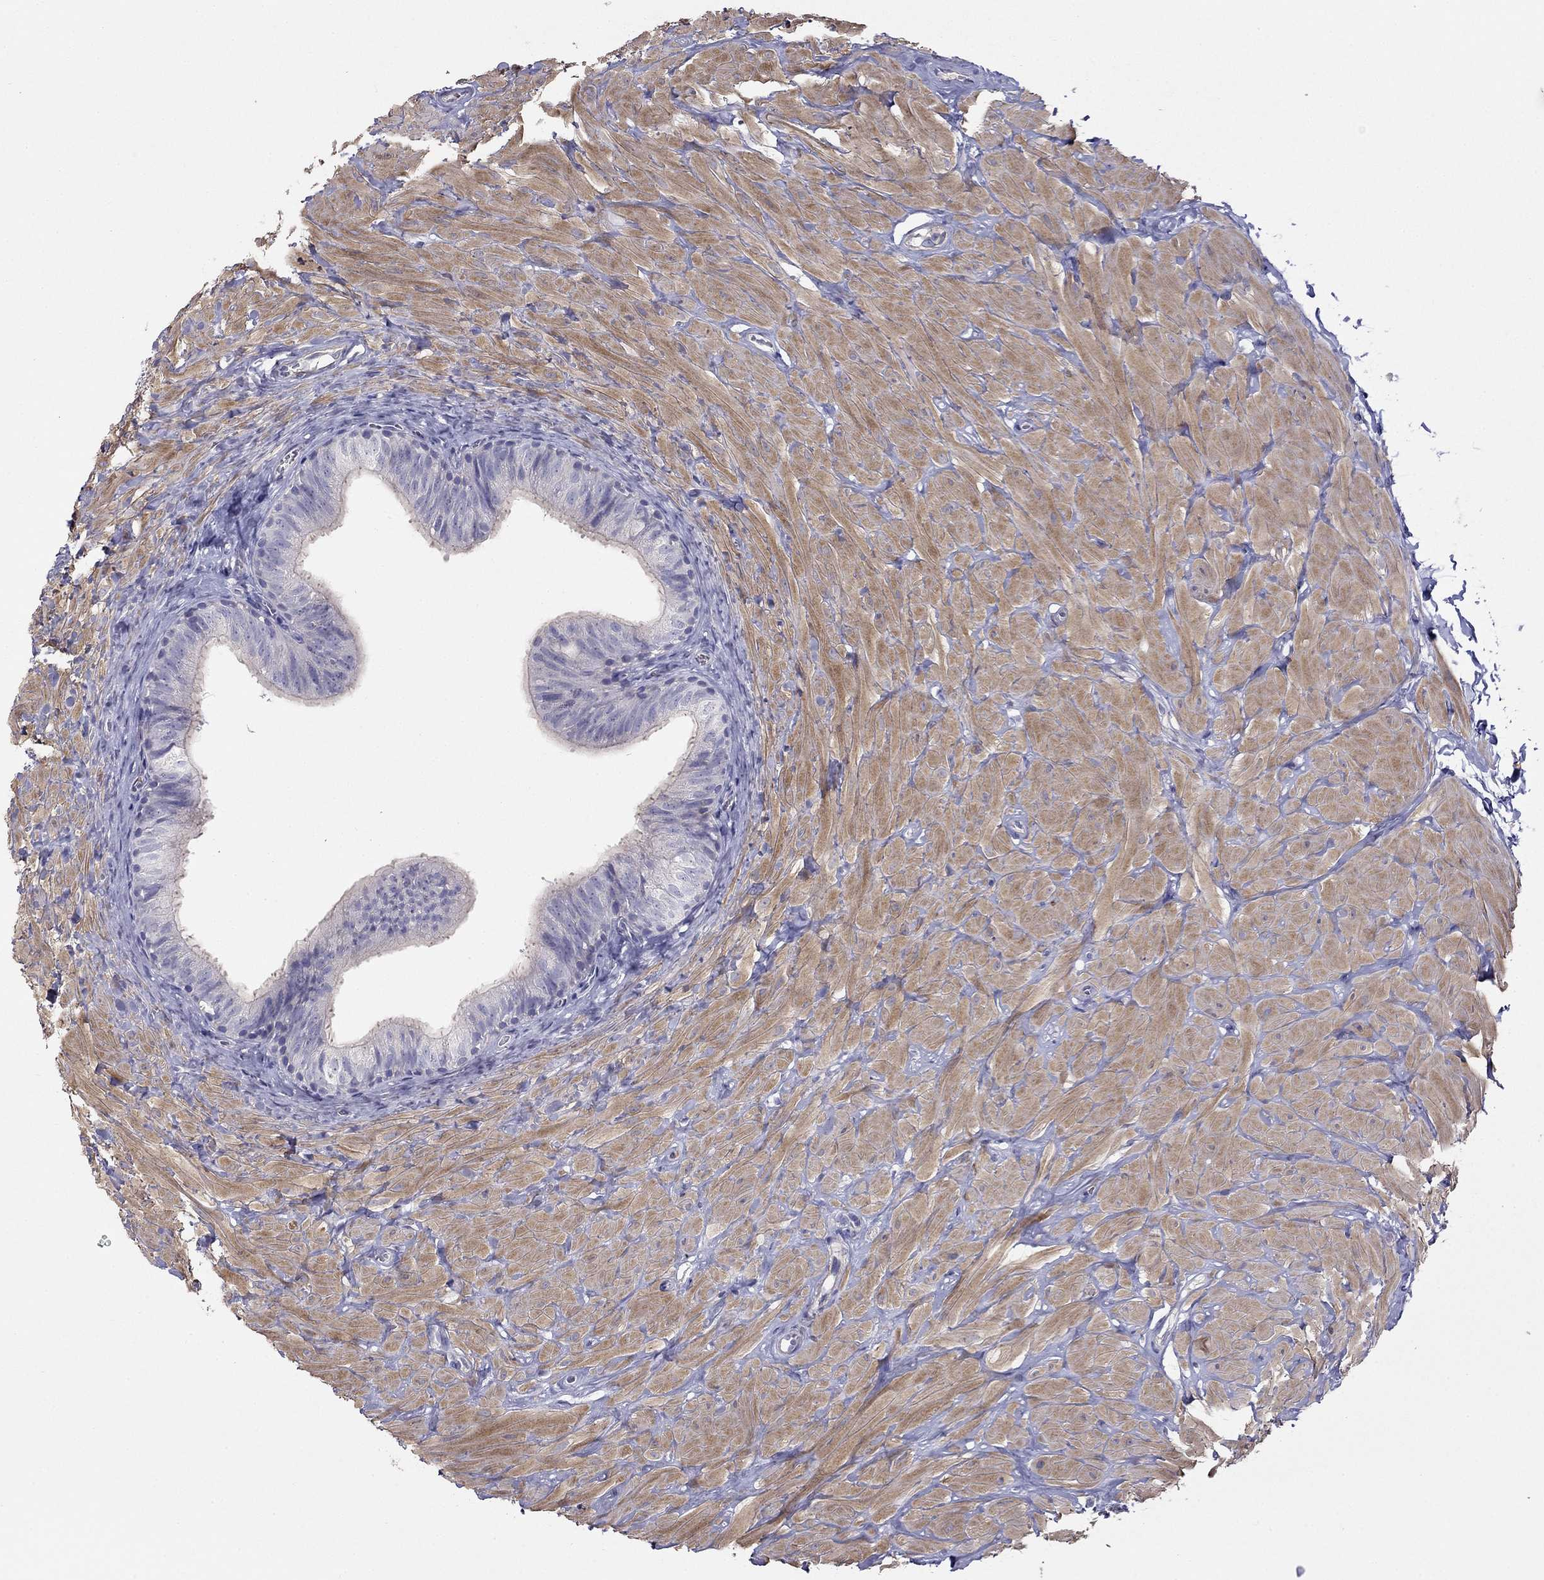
{"staining": {"intensity": "negative", "quantity": "none", "location": "none"}, "tissue": "epididymis", "cell_type": "Glandular cells", "image_type": "normal", "snomed": [{"axis": "morphology", "description": "Normal tissue, NOS"}, {"axis": "topography", "description": "Epididymis"}, {"axis": "topography", "description": "Vas deferens"}], "caption": "Immunohistochemistry of benign human epididymis displays no positivity in glandular cells. Brightfield microscopy of IHC stained with DAB (3,3'-diaminobenzidine) (brown) and hematoxylin (blue), captured at high magnification.", "gene": "LY6H", "patient": {"sex": "male", "age": 23}}